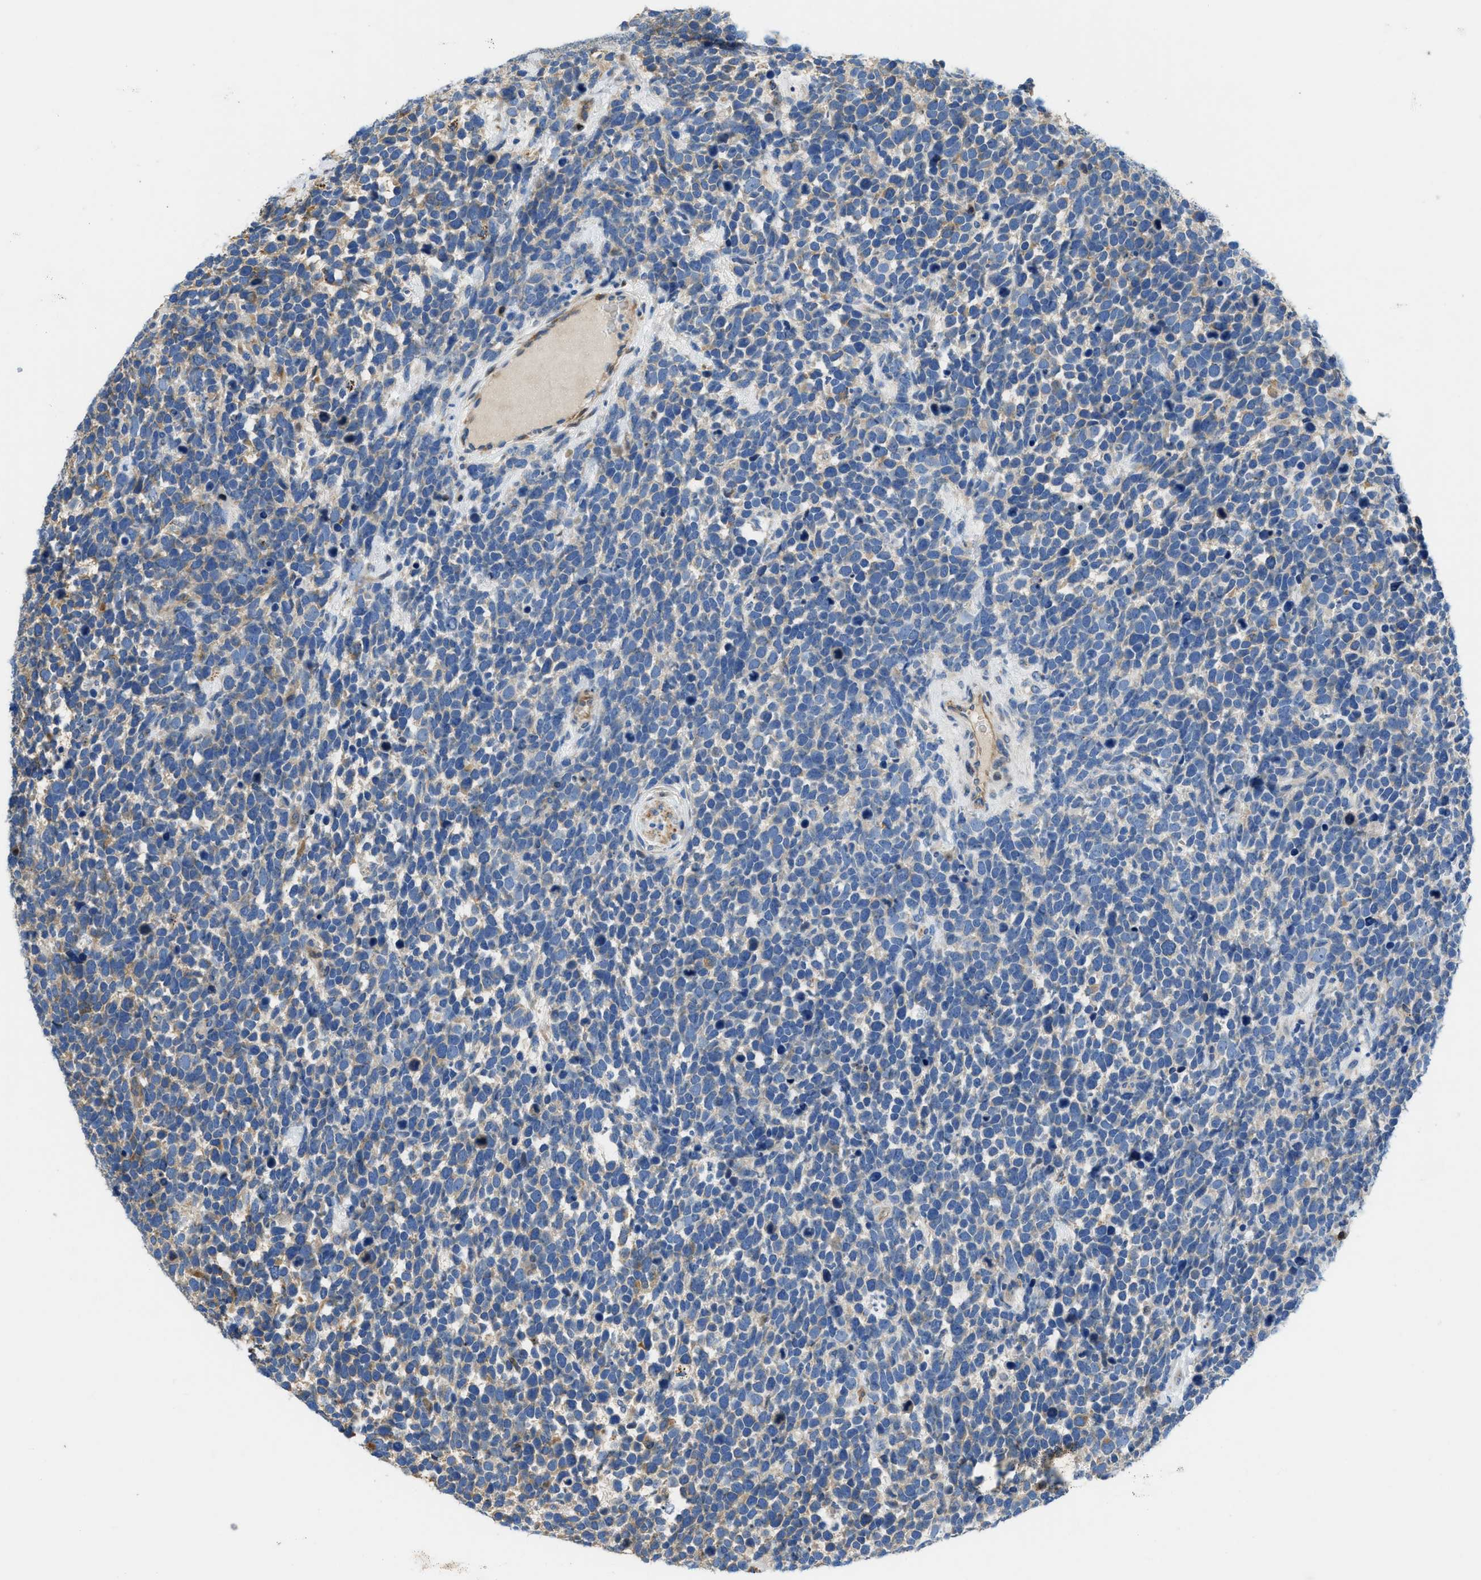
{"staining": {"intensity": "moderate", "quantity": "<25%", "location": "cytoplasmic/membranous"}, "tissue": "urothelial cancer", "cell_type": "Tumor cells", "image_type": "cancer", "snomed": [{"axis": "morphology", "description": "Urothelial carcinoma, High grade"}, {"axis": "topography", "description": "Urinary bladder"}], "caption": "High-grade urothelial carcinoma stained with a protein marker reveals moderate staining in tumor cells.", "gene": "TMEM248", "patient": {"sex": "female", "age": 82}}